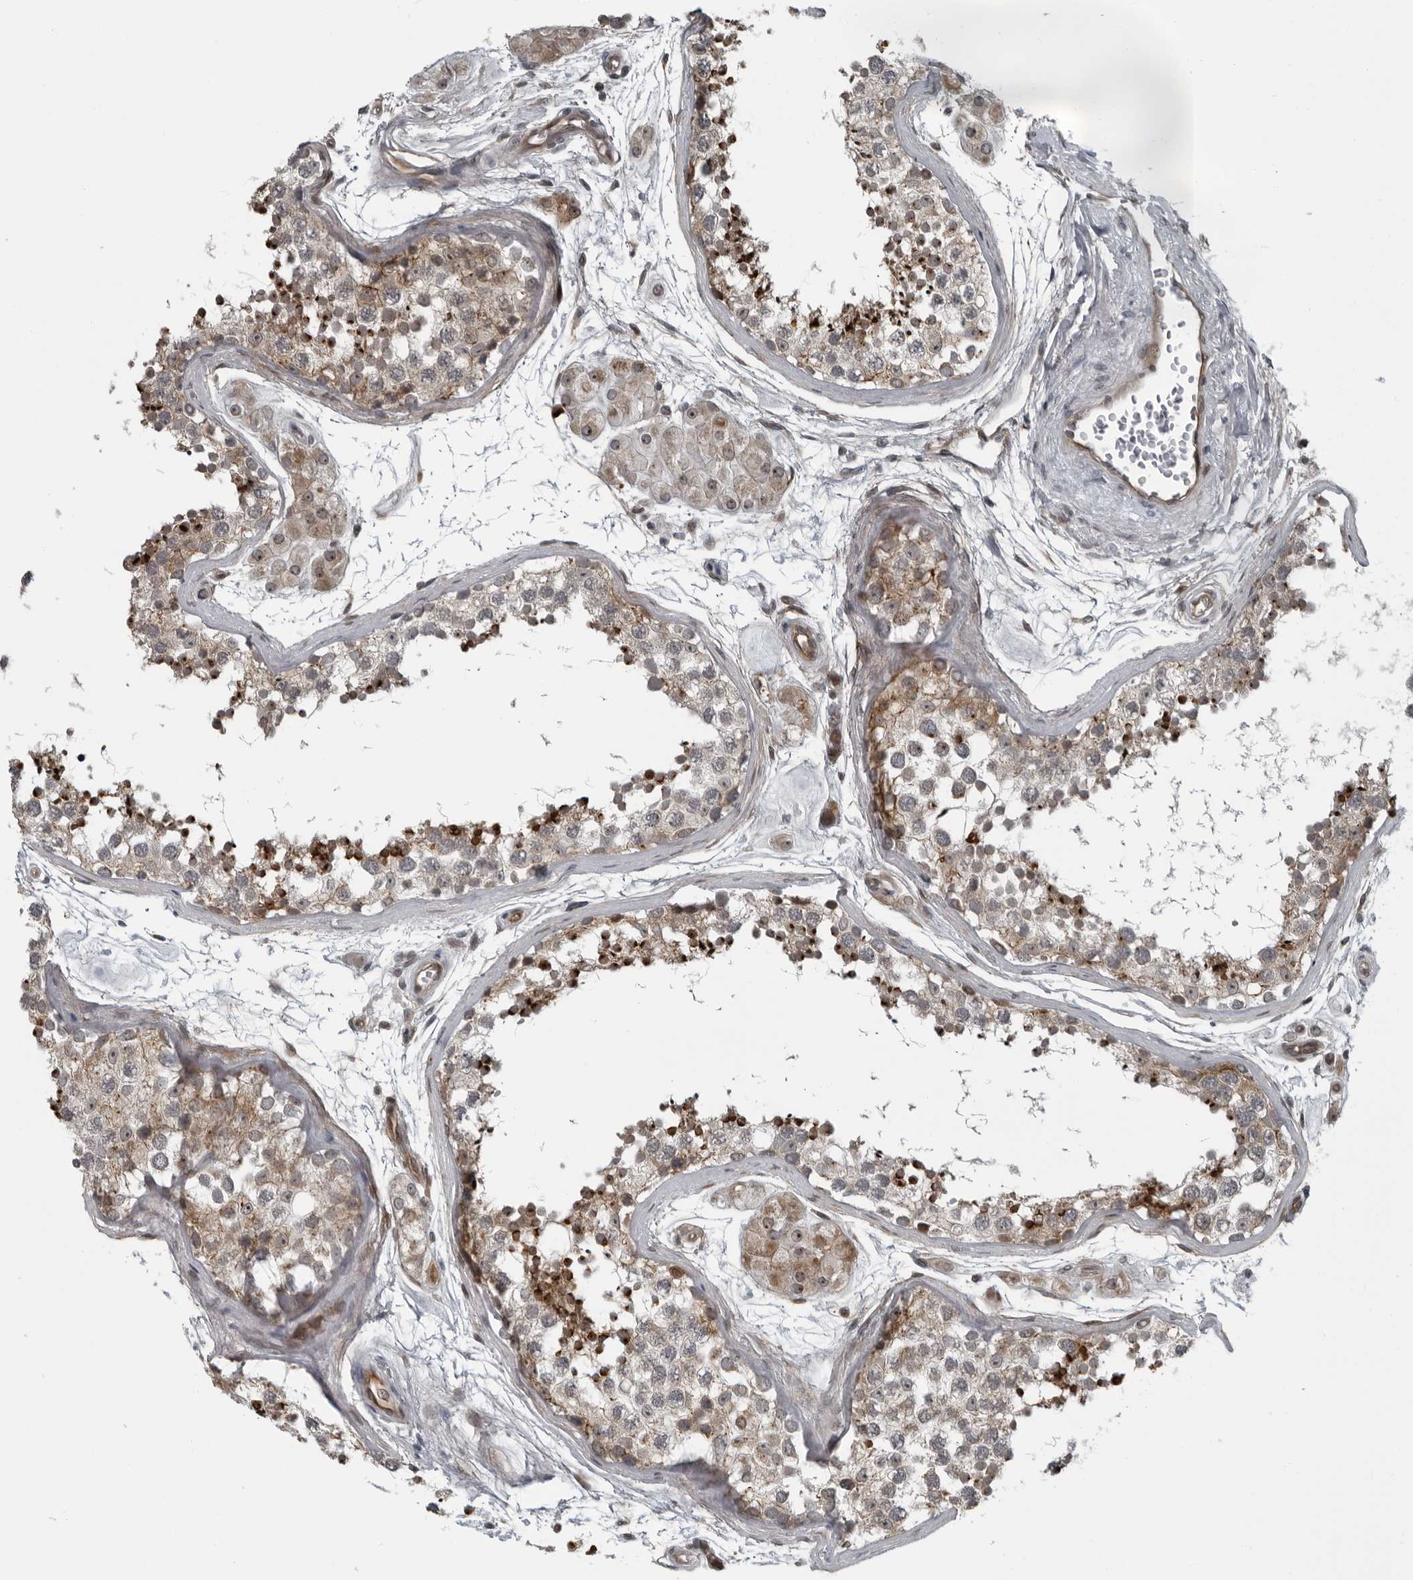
{"staining": {"intensity": "strong", "quantity": "25%-75%", "location": "cytoplasmic/membranous"}, "tissue": "testis", "cell_type": "Cells in seminiferous ducts", "image_type": "normal", "snomed": [{"axis": "morphology", "description": "Normal tissue, NOS"}, {"axis": "topography", "description": "Testis"}], "caption": "Protein staining of unremarkable testis demonstrates strong cytoplasmic/membranous expression in approximately 25%-75% of cells in seminiferous ducts. Immunohistochemistry (ihc) stains the protein in brown and the nuclei are stained blue.", "gene": "FAM102B", "patient": {"sex": "male", "age": 56}}